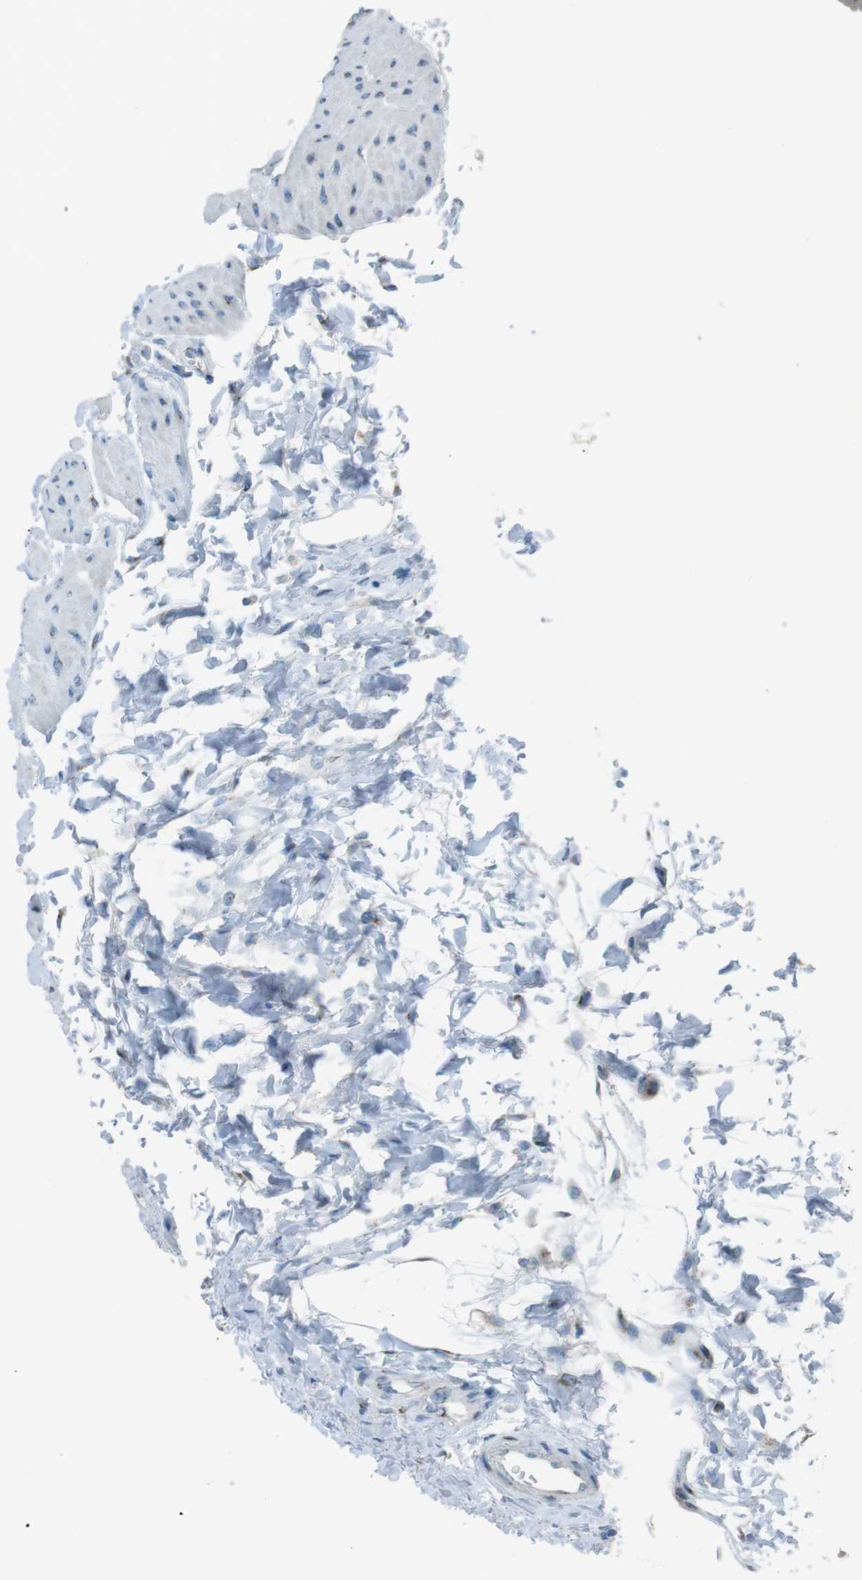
{"staining": {"intensity": "moderate", "quantity": "25%-75%", "location": "cytoplasmic/membranous"}, "tissue": "urinary bladder", "cell_type": "Urothelial cells", "image_type": "normal", "snomed": [{"axis": "morphology", "description": "Normal tissue, NOS"}, {"axis": "topography", "description": "Urinary bladder"}], "caption": "A micrograph showing moderate cytoplasmic/membranous expression in about 25%-75% of urothelial cells in normal urinary bladder, as visualized by brown immunohistochemical staining.", "gene": "TXNDC15", "patient": {"sex": "female", "age": 79}}